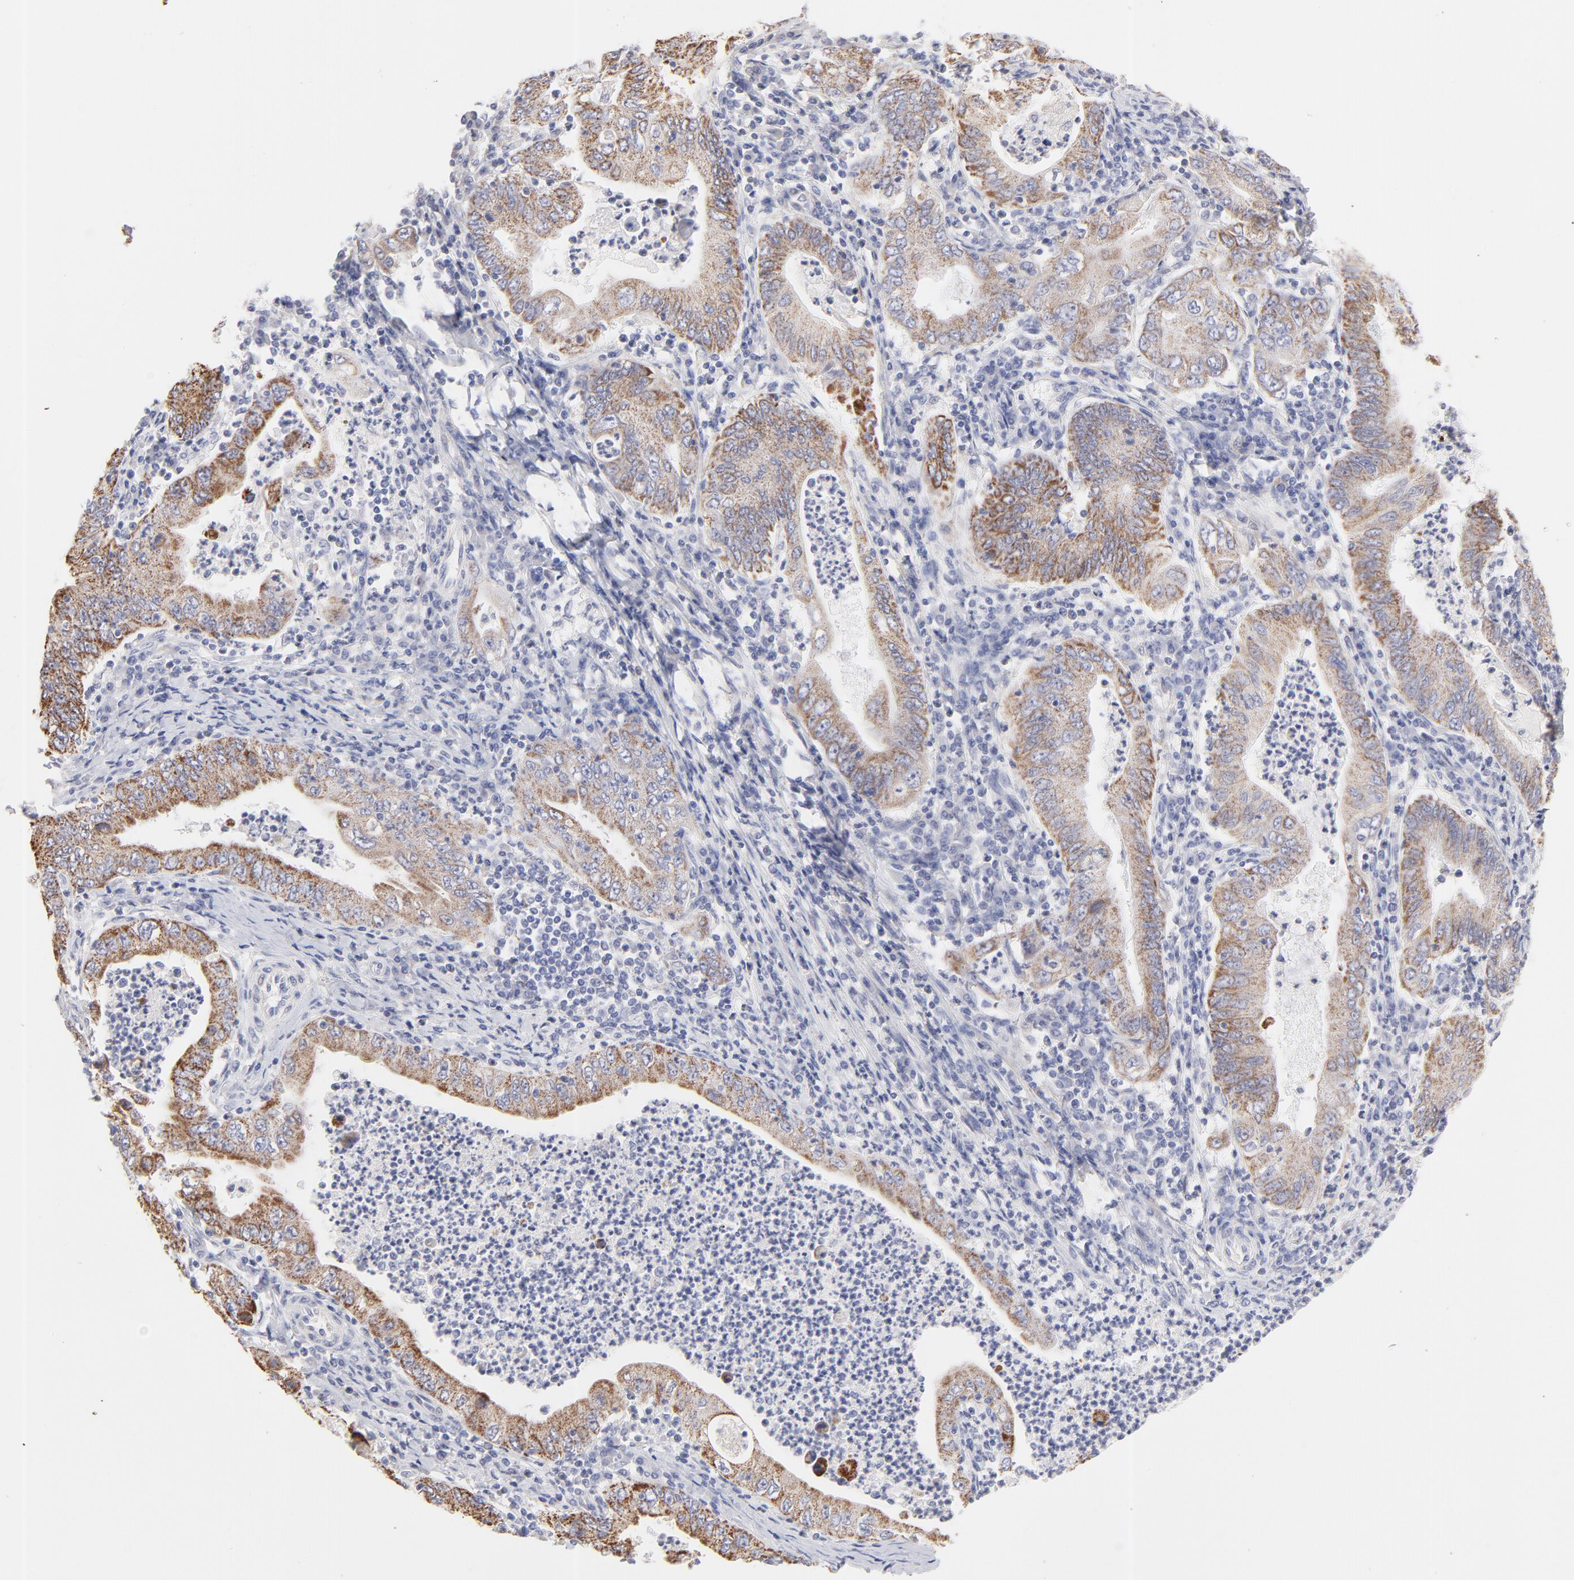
{"staining": {"intensity": "strong", "quantity": ">75%", "location": "cytoplasmic/membranous"}, "tissue": "stomach cancer", "cell_type": "Tumor cells", "image_type": "cancer", "snomed": [{"axis": "morphology", "description": "Normal tissue, NOS"}, {"axis": "morphology", "description": "Adenocarcinoma, NOS"}, {"axis": "topography", "description": "Esophagus"}, {"axis": "topography", "description": "Stomach, upper"}, {"axis": "topography", "description": "Peripheral nerve tissue"}], "caption": "Protein staining displays strong cytoplasmic/membranous positivity in approximately >75% of tumor cells in stomach cancer.", "gene": "TST", "patient": {"sex": "male", "age": 62}}